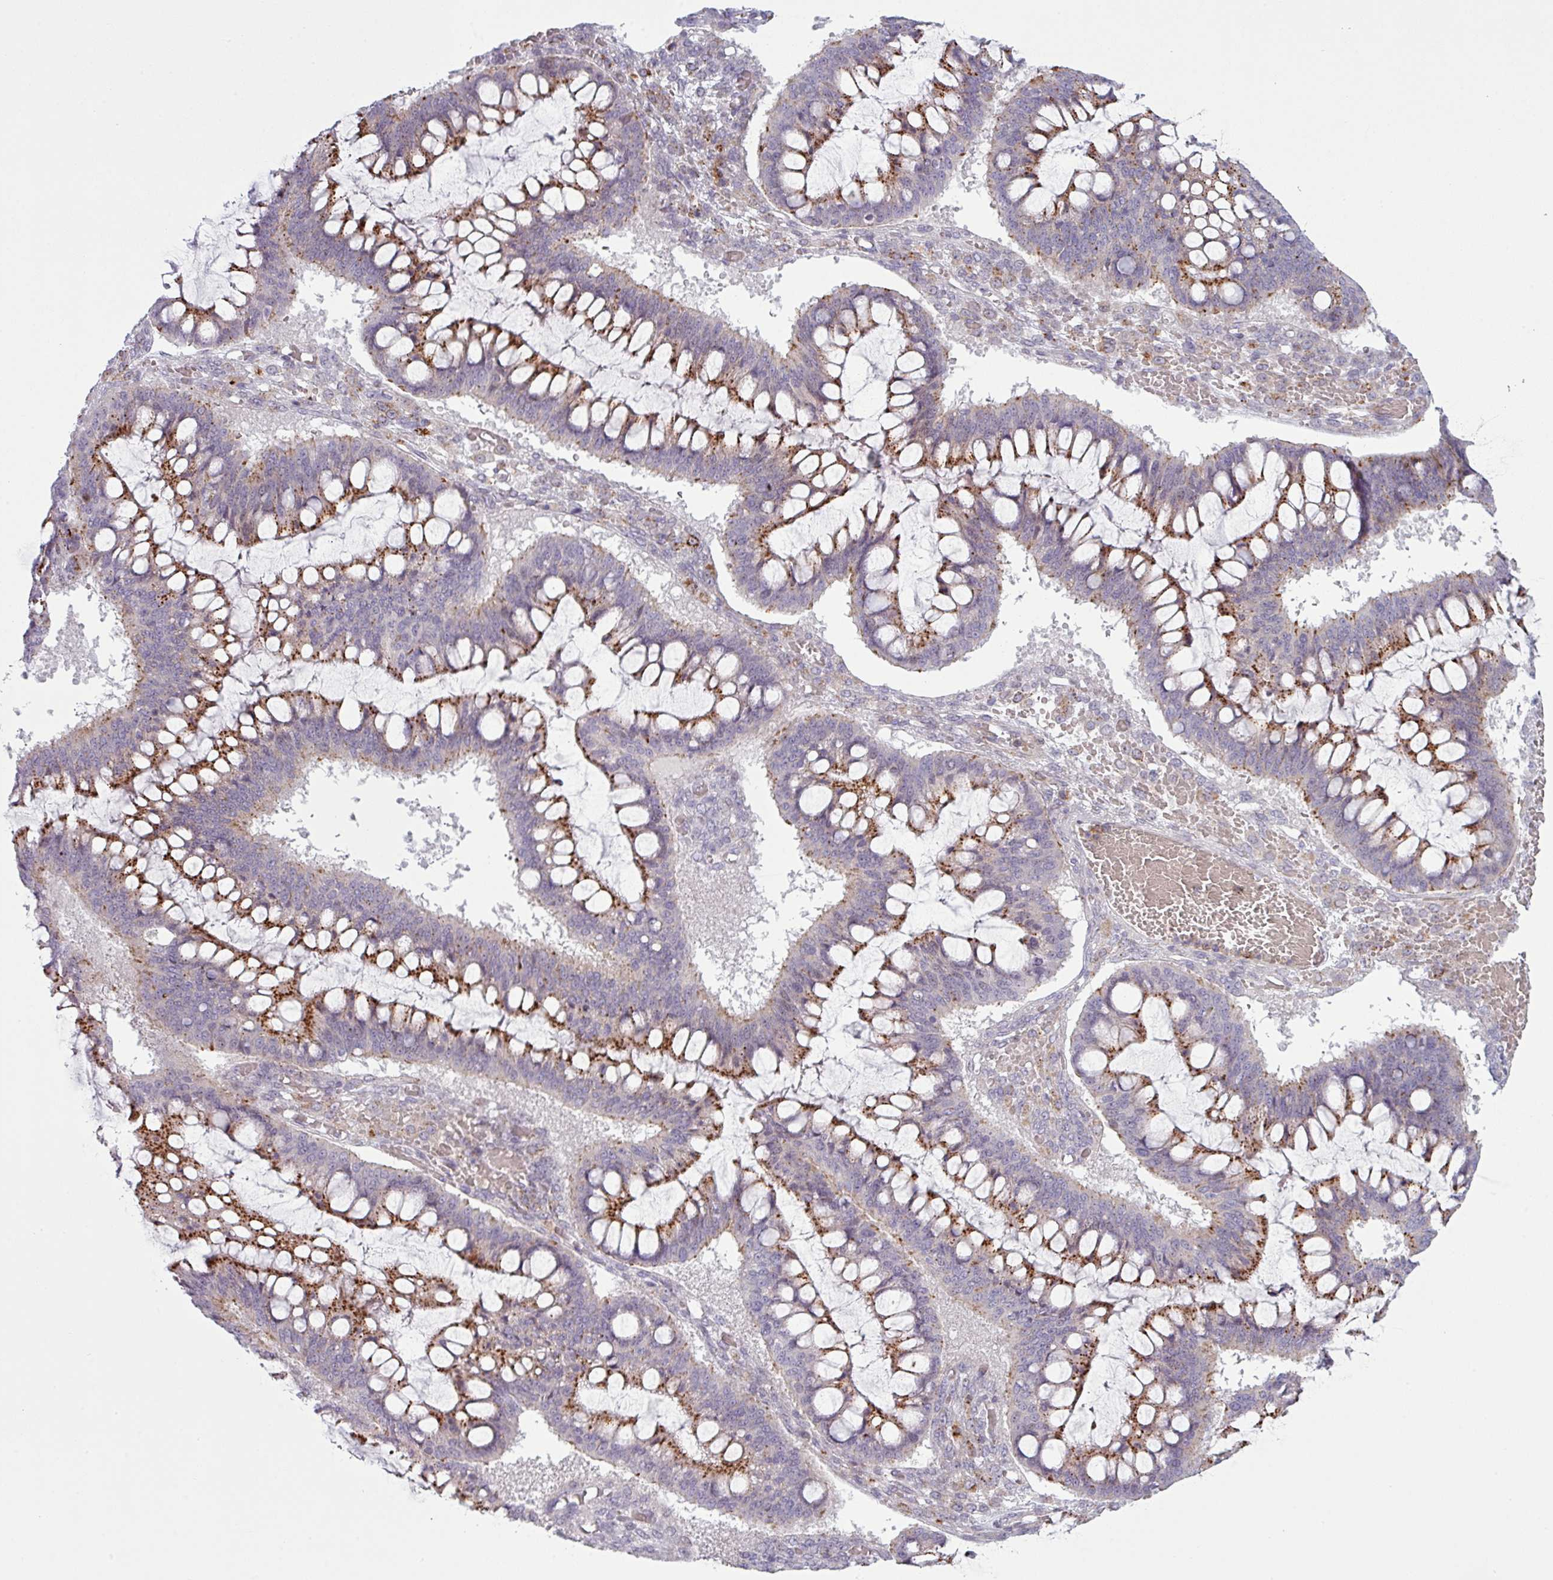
{"staining": {"intensity": "strong", "quantity": ">75%", "location": "cytoplasmic/membranous"}, "tissue": "ovarian cancer", "cell_type": "Tumor cells", "image_type": "cancer", "snomed": [{"axis": "morphology", "description": "Cystadenocarcinoma, mucinous, NOS"}, {"axis": "topography", "description": "Ovary"}], "caption": "High-magnification brightfield microscopy of ovarian cancer stained with DAB (3,3'-diaminobenzidine) (brown) and counterstained with hematoxylin (blue). tumor cells exhibit strong cytoplasmic/membranous staining is appreciated in approximately>75% of cells.", "gene": "MAP7D2", "patient": {"sex": "female", "age": 73}}